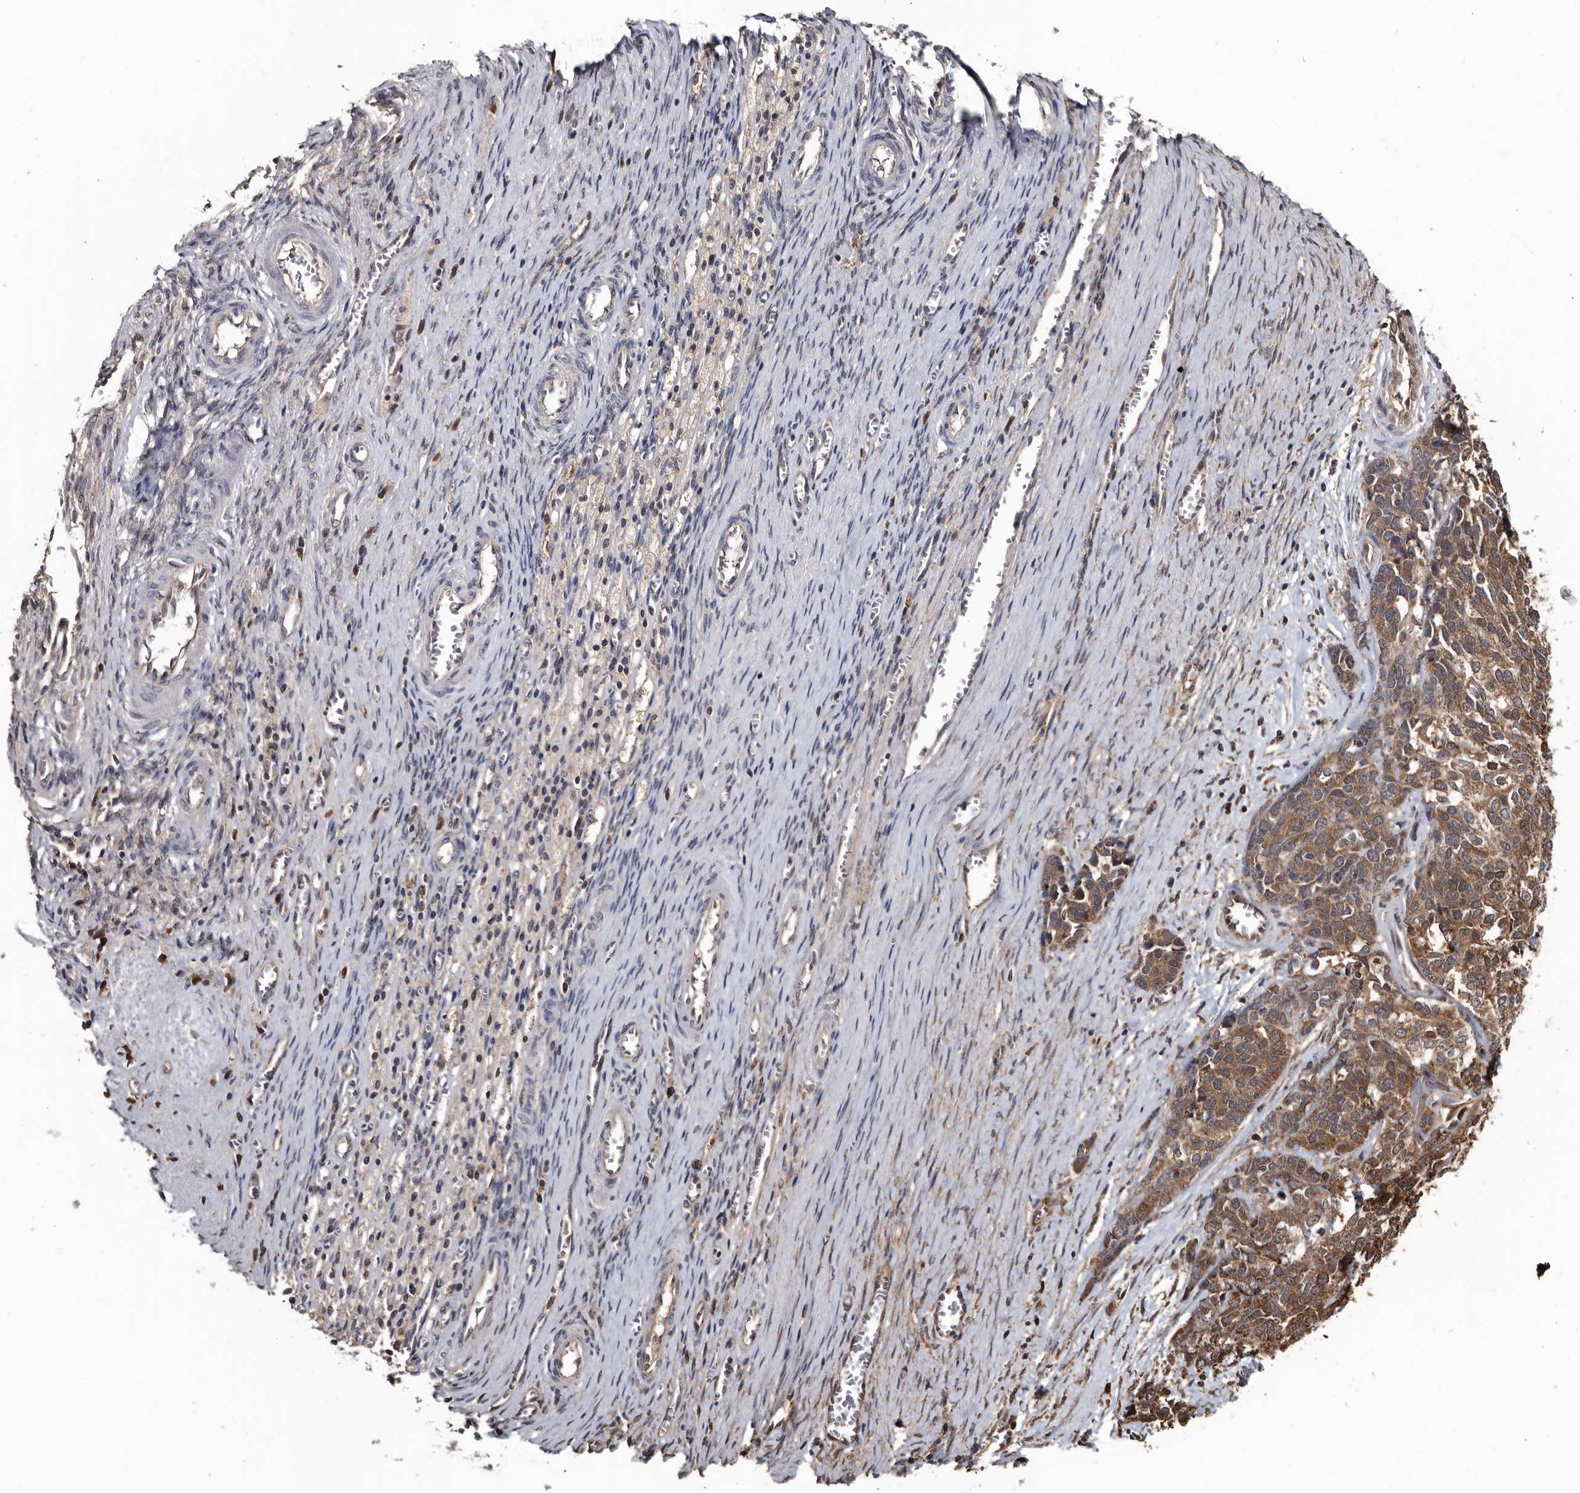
{"staining": {"intensity": "moderate", "quantity": ">75%", "location": "cytoplasmic/membranous"}, "tissue": "ovarian cancer", "cell_type": "Tumor cells", "image_type": "cancer", "snomed": [{"axis": "morphology", "description": "Cystadenocarcinoma, serous, NOS"}, {"axis": "topography", "description": "Ovary"}], "caption": "This is a photomicrograph of IHC staining of ovarian serous cystadenocarcinoma, which shows moderate expression in the cytoplasmic/membranous of tumor cells.", "gene": "TTI2", "patient": {"sex": "female", "age": 44}}